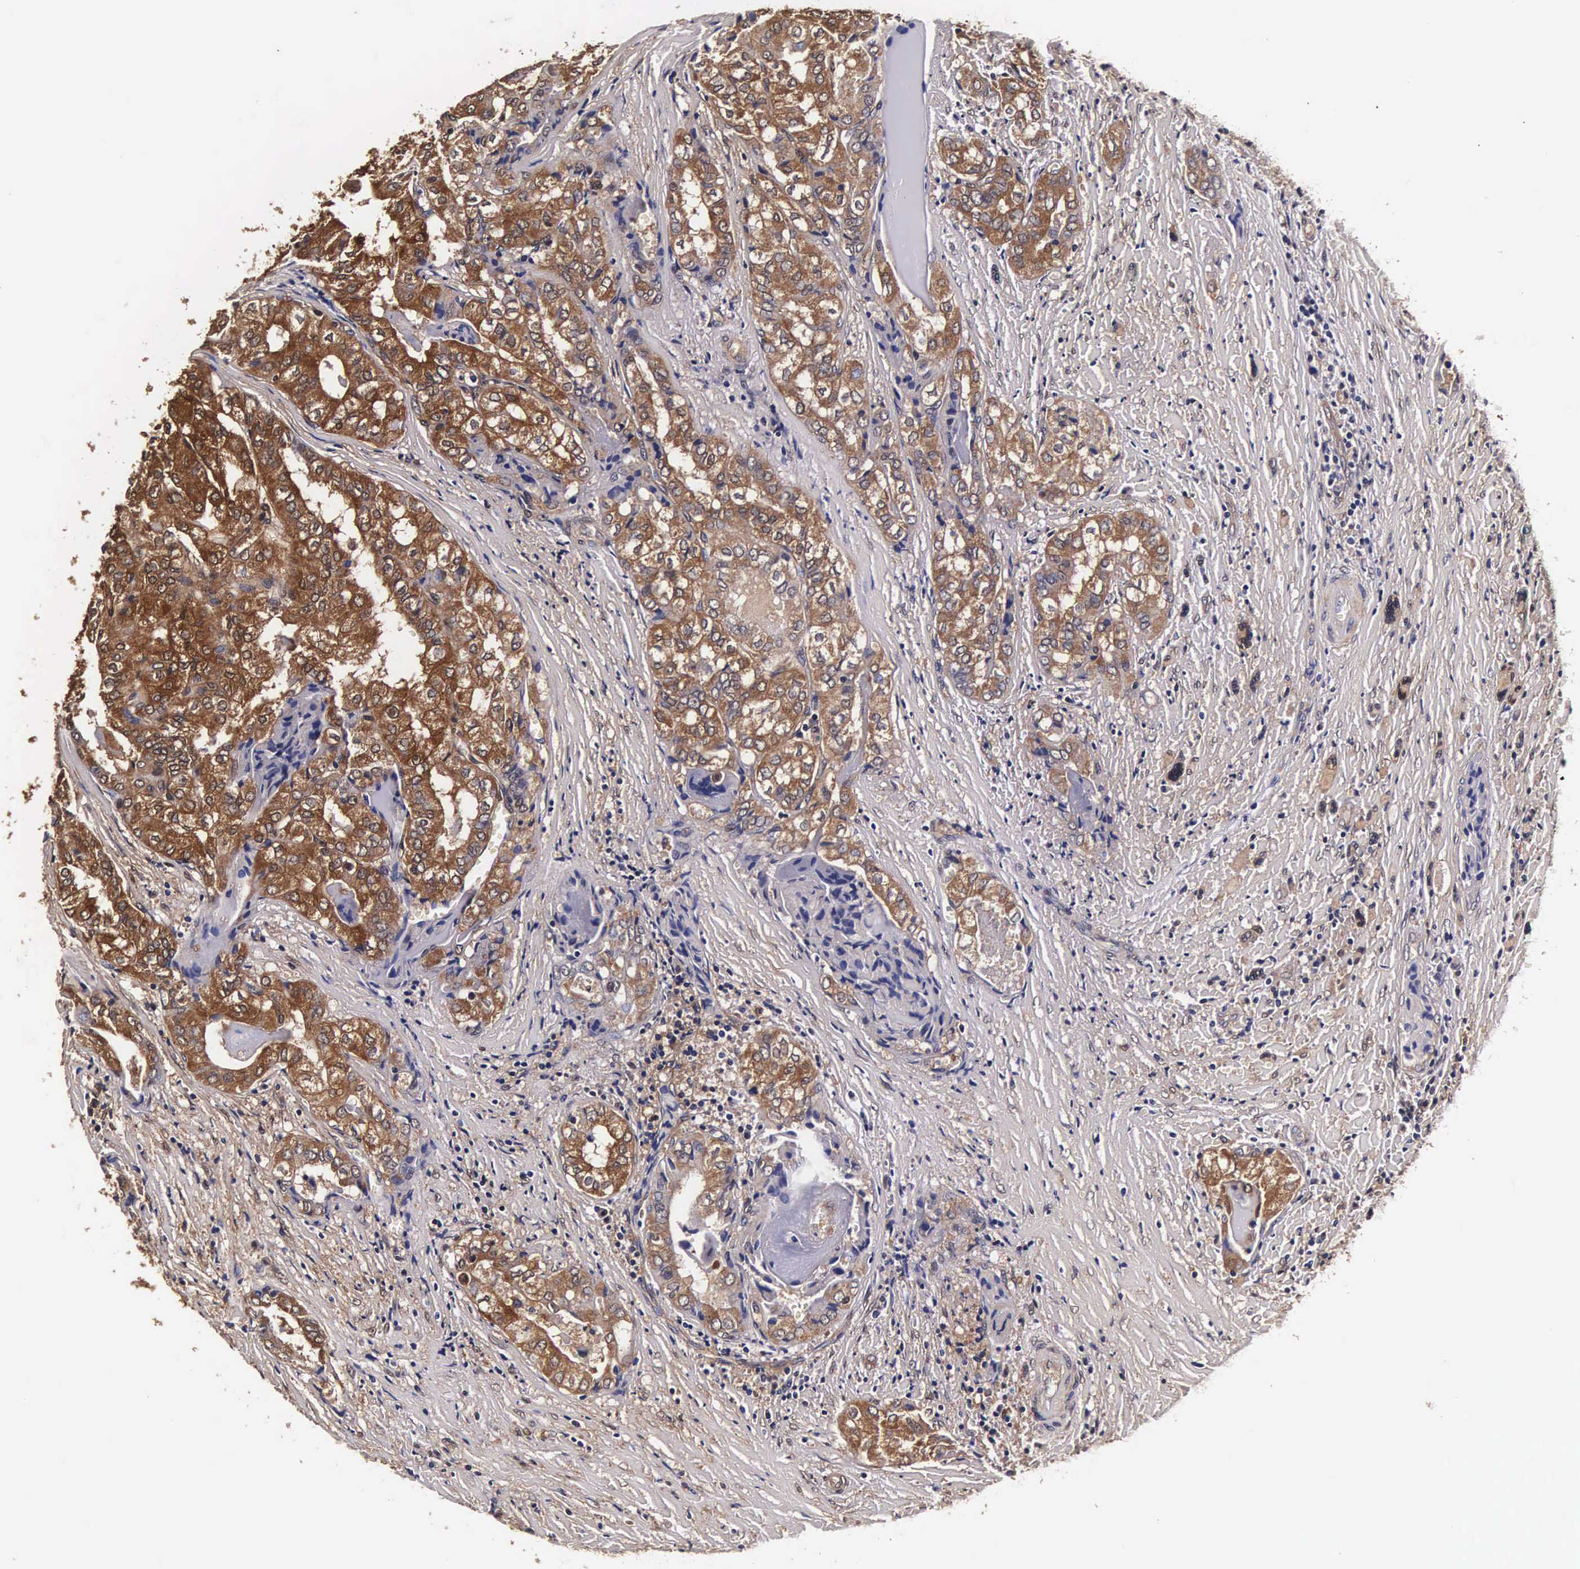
{"staining": {"intensity": "strong", "quantity": ">75%", "location": "cytoplasmic/membranous,nuclear"}, "tissue": "thyroid cancer", "cell_type": "Tumor cells", "image_type": "cancer", "snomed": [{"axis": "morphology", "description": "Papillary adenocarcinoma, NOS"}, {"axis": "topography", "description": "Thyroid gland"}], "caption": "Protein staining of thyroid papillary adenocarcinoma tissue exhibits strong cytoplasmic/membranous and nuclear expression in approximately >75% of tumor cells.", "gene": "TECPR2", "patient": {"sex": "female", "age": 71}}